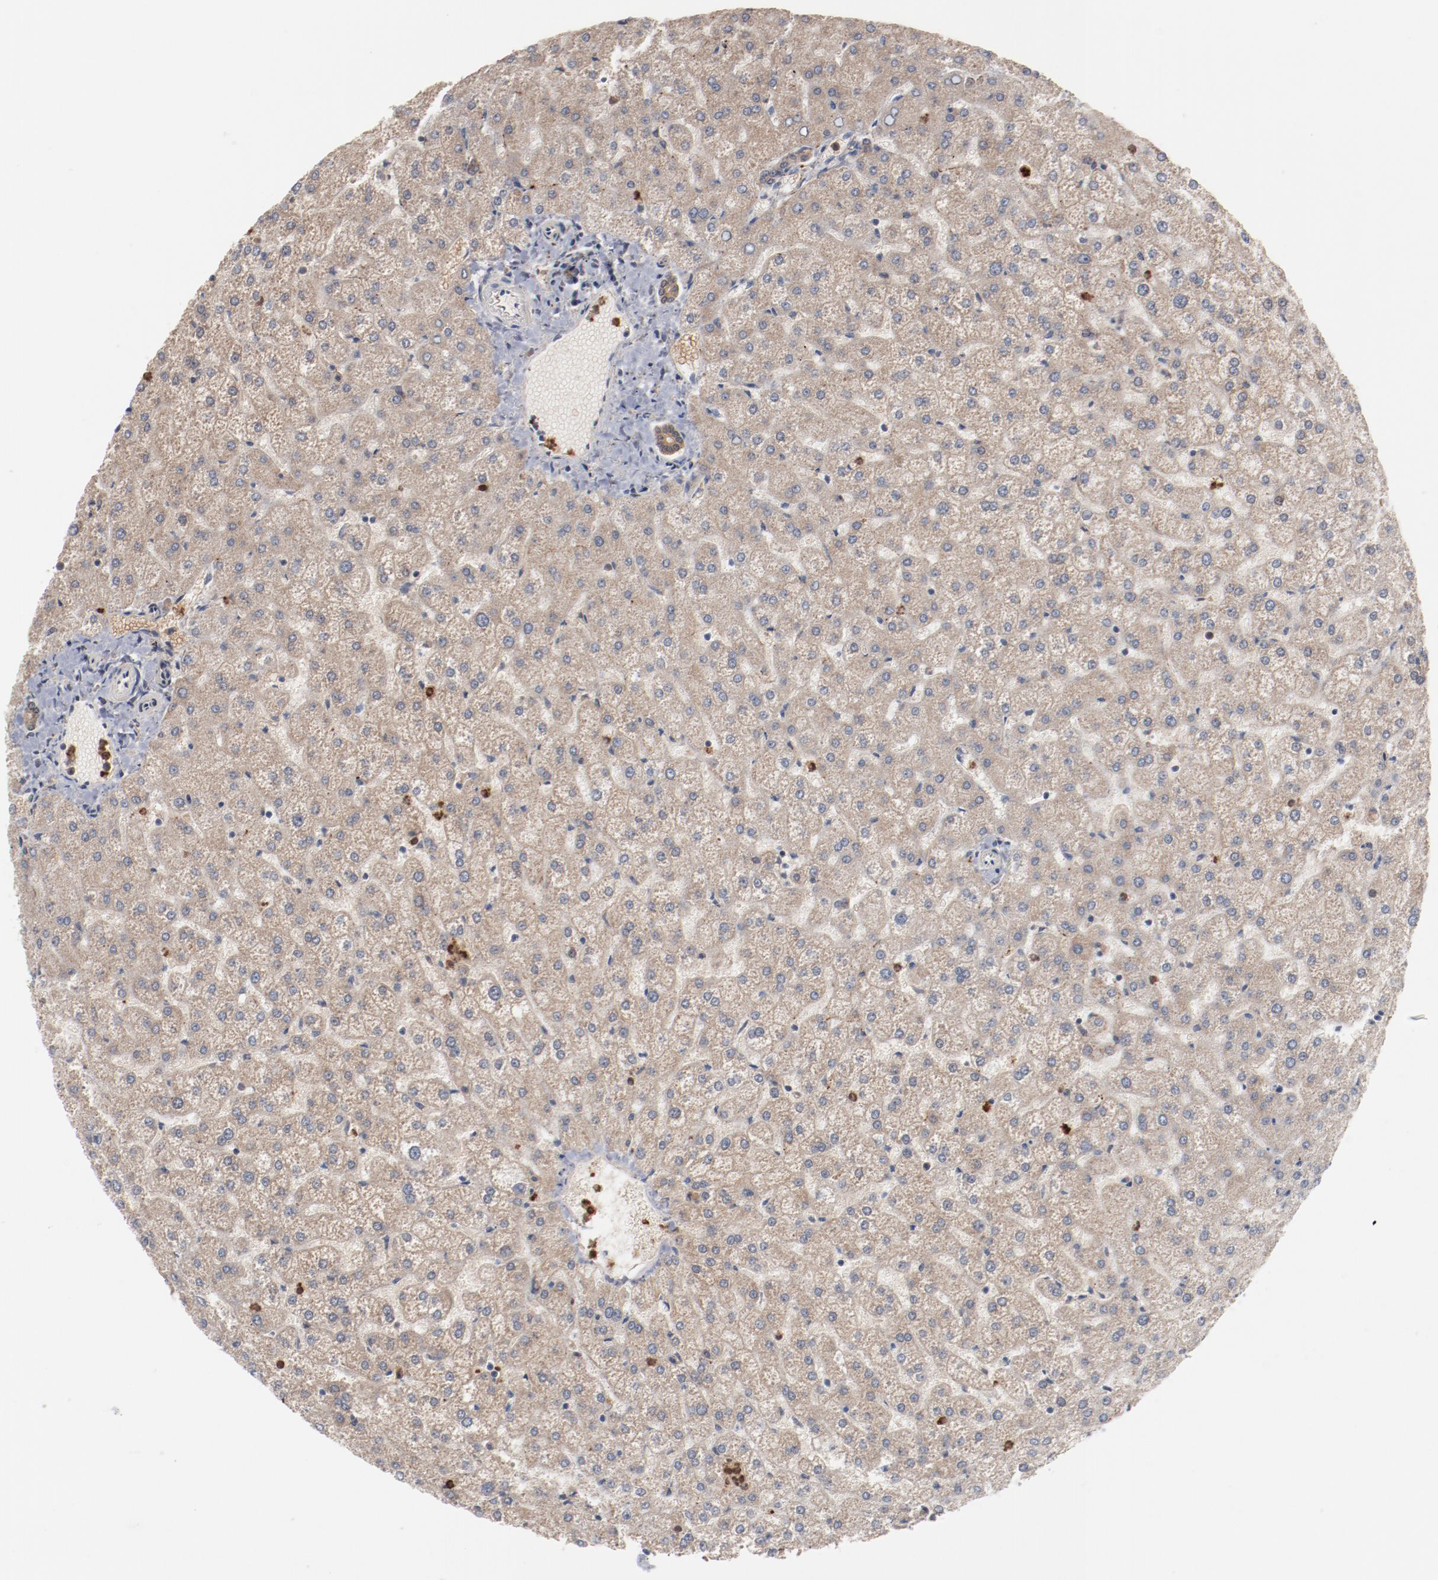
{"staining": {"intensity": "negative", "quantity": "none", "location": "none"}, "tissue": "liver", "cell_type": "Cholangiocytes", "image_type": "normal", "snomed": [{"axis": "morphology", "description": "Normal tissue, NOS"}, {"axis": "topography", "description": "Liver"}], "caption": "A high-resolution image shows IHC staining of benign liver, which shows no significant staining in cholangiocytes. (DAB immunohistochemistry (IHC) visualized using brightfield microscopy, high magnification).", "gene": "RNASE11", "patient": {"sex": "female", "age": 32}}